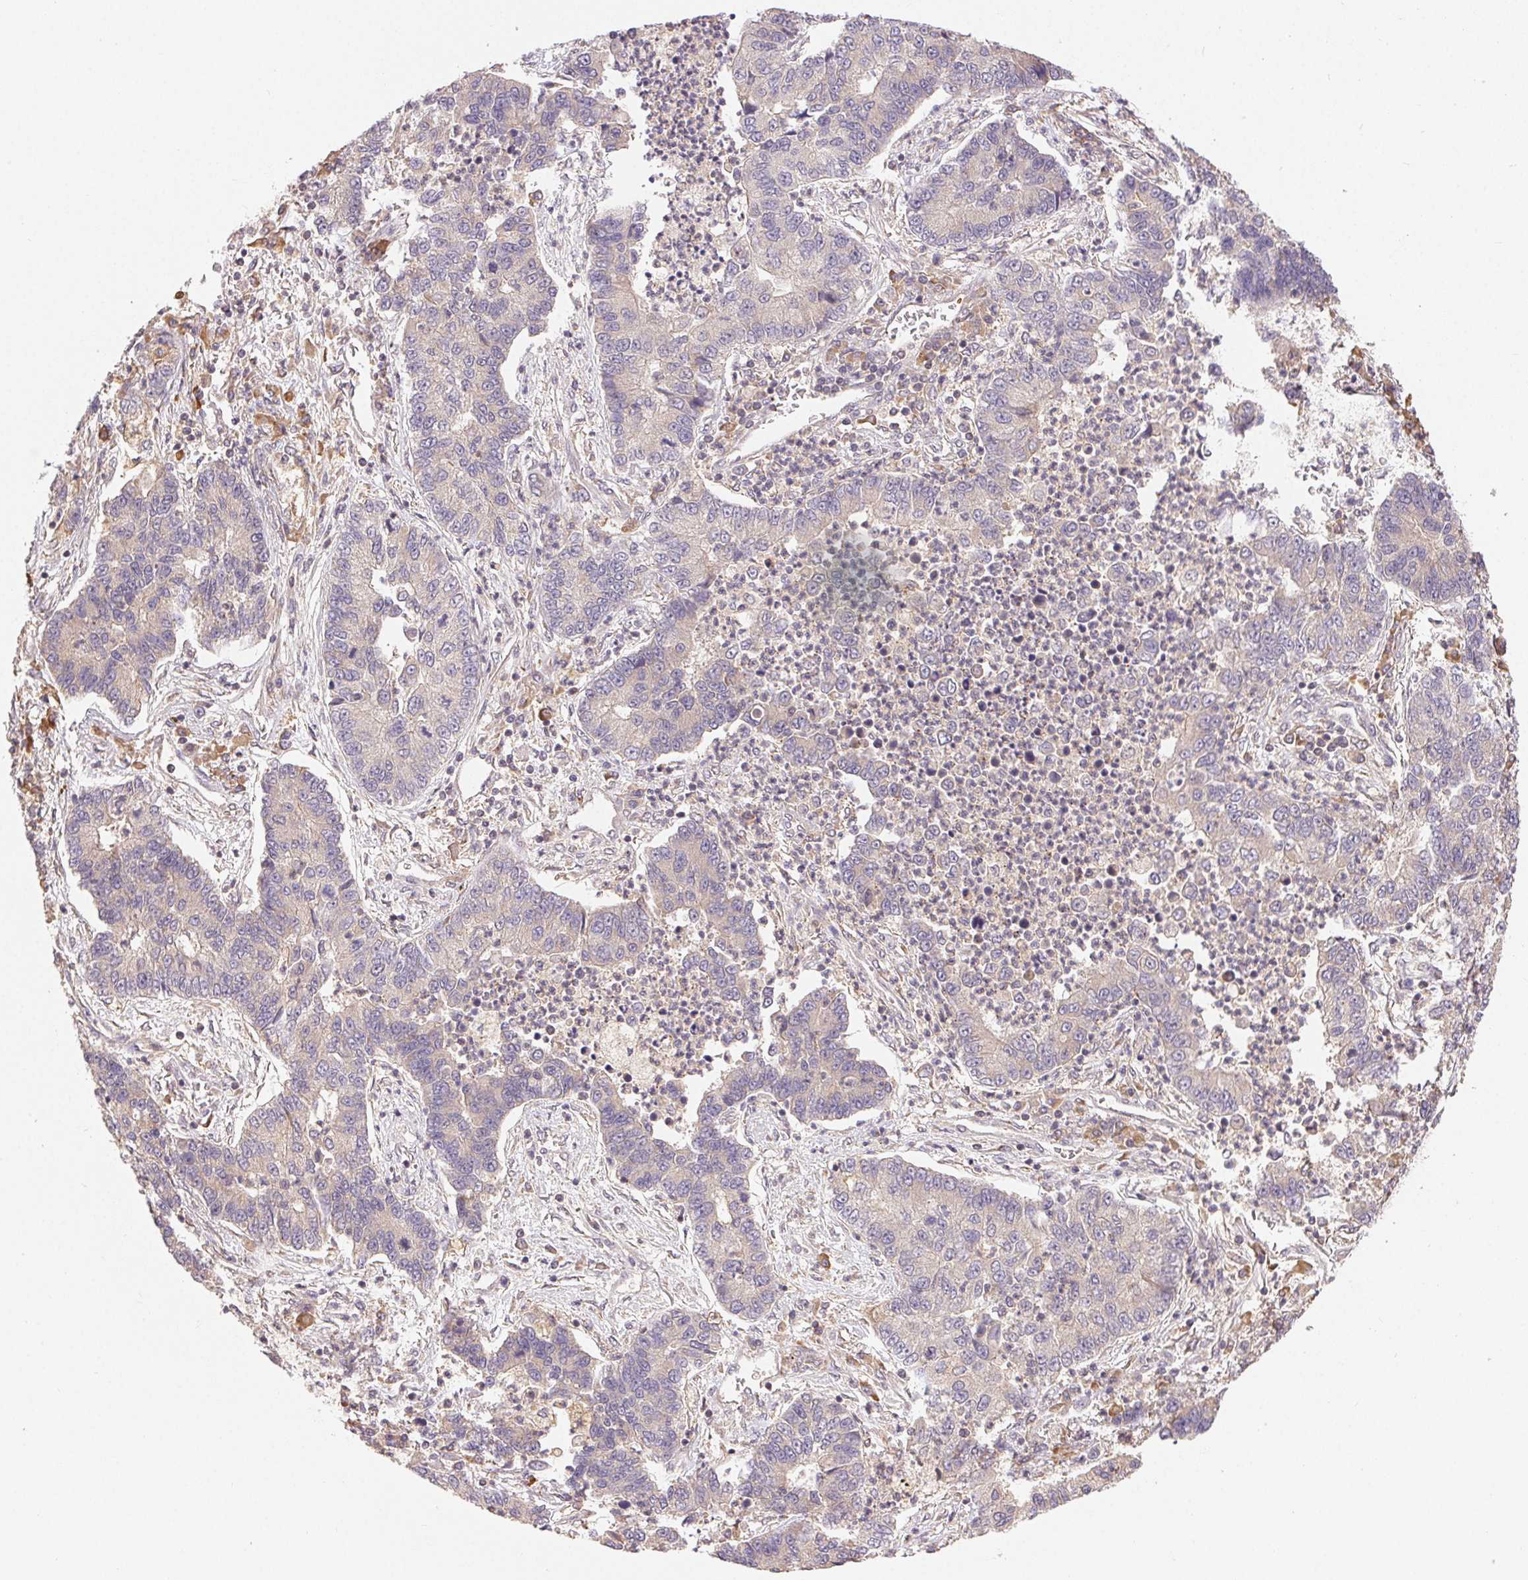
{"staining": {"intensity": "weak", "quantity": "<25%", "location": "cytoplasmic/membranous"}, "tissue": "lung cancer", "cell_type": "Tumor cells", "image_type": "cancer", "snomed": [{"axis": "morphology", "description": "Adenocarcinoma, NOS"}, {"axis": "topography", "description": "Lung"}], "caption": "Immunohistochemistry histopathology image of human lung cancer stained for a protein (brown), which demonstrates no staining in tumor cells.", "gene": "MAPKAPK2", "patient": {"sex": "female", "age": 57}}